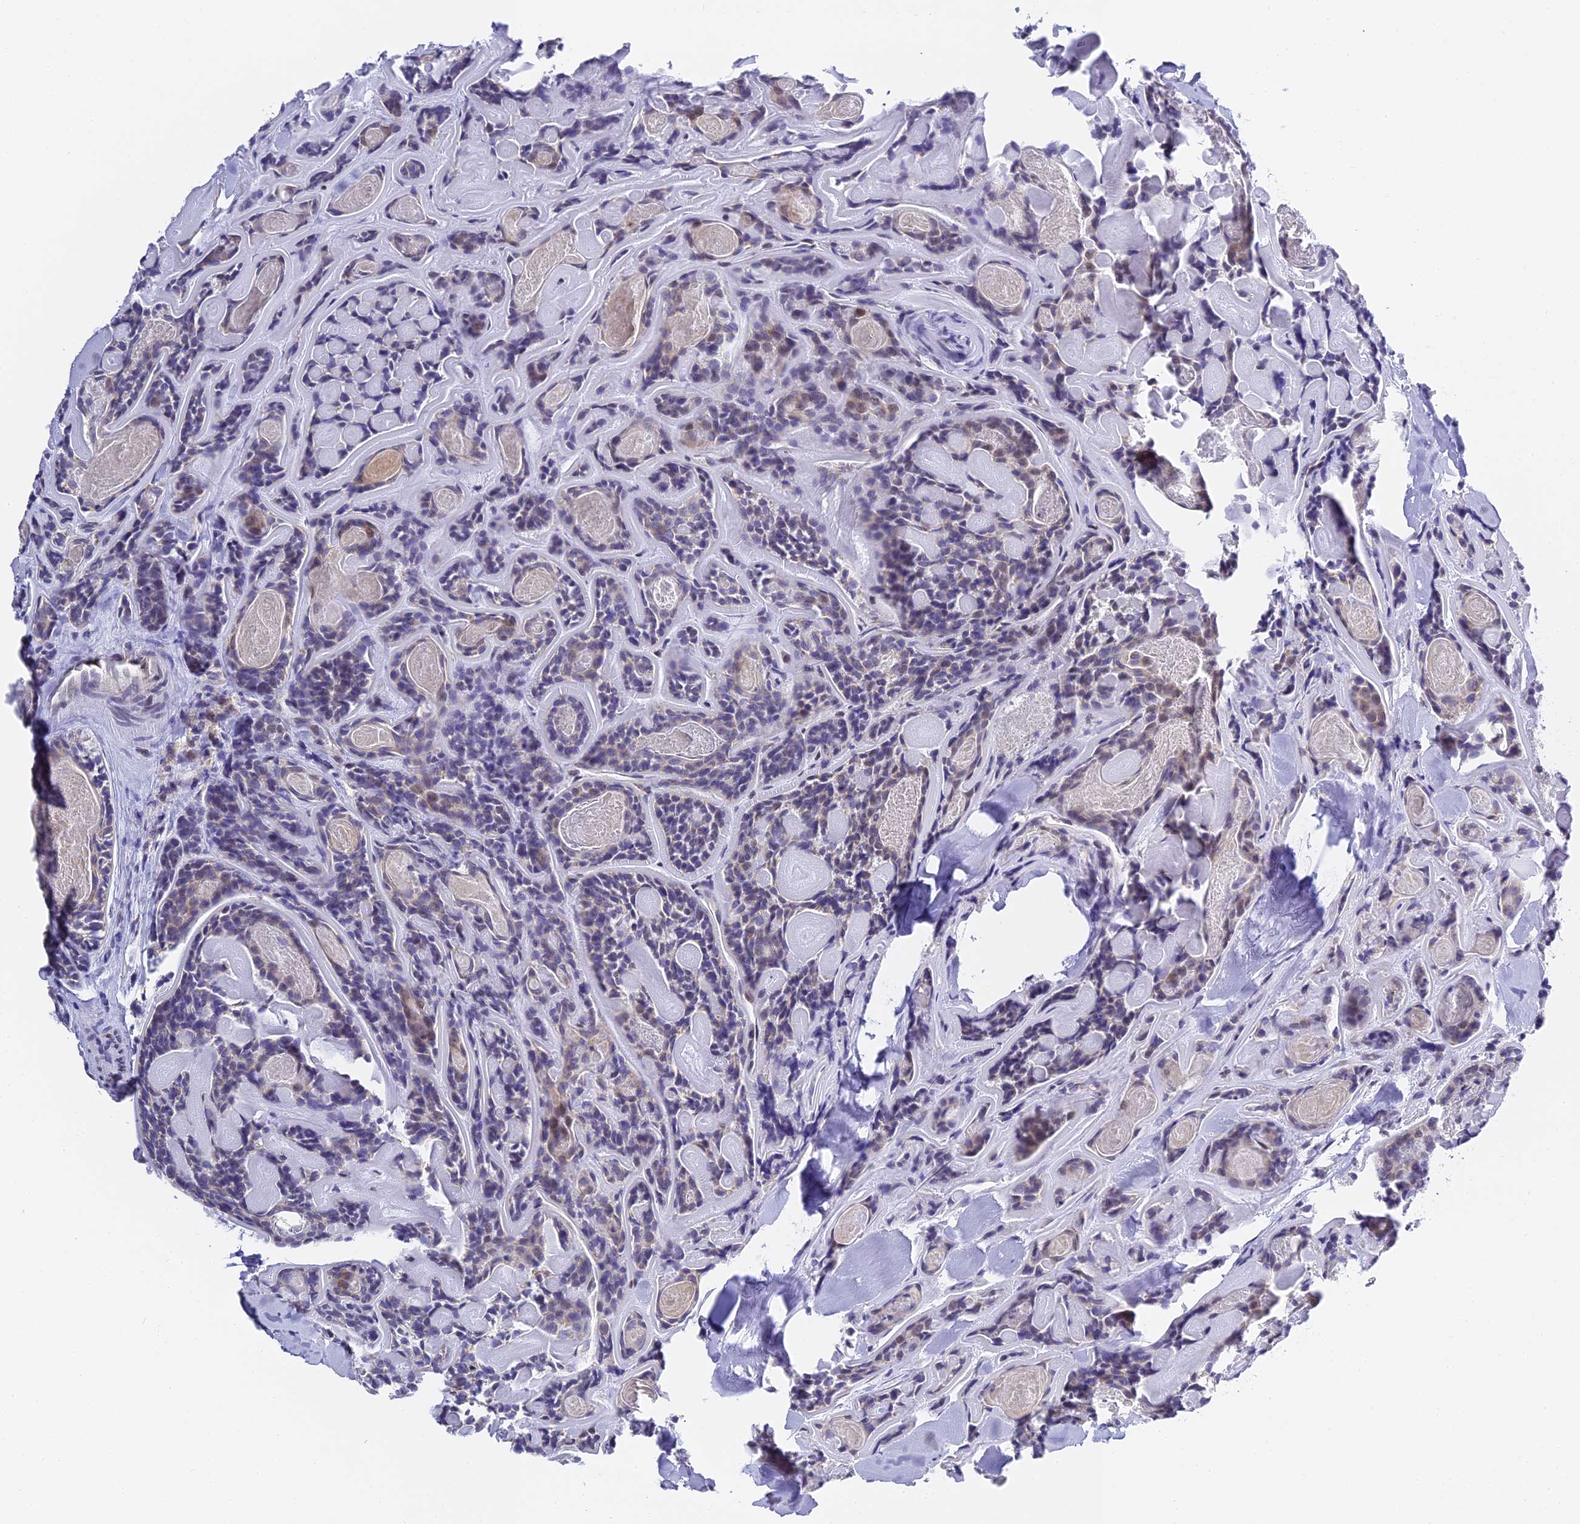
{"staining": {"intensity": "weak", "quantity": "<25%", "location": "nuclear"}, "tissue": "head and neck cancer", "cell_type": "Tumor cells", "image_type": "cancer", "snomed": [{"axis": "morphology", "description": "Adenocarcinoma, NOS"}, {"axis": "topography", "description": "Salivary gland"}, {"axis": "topography", "description": "Head-Neck"}], "caption": "Tumor cells are negative for protein expression in human head and neck cancer.", "gene": "SERP1", "patient": {"sex": "female", "age": 63}}